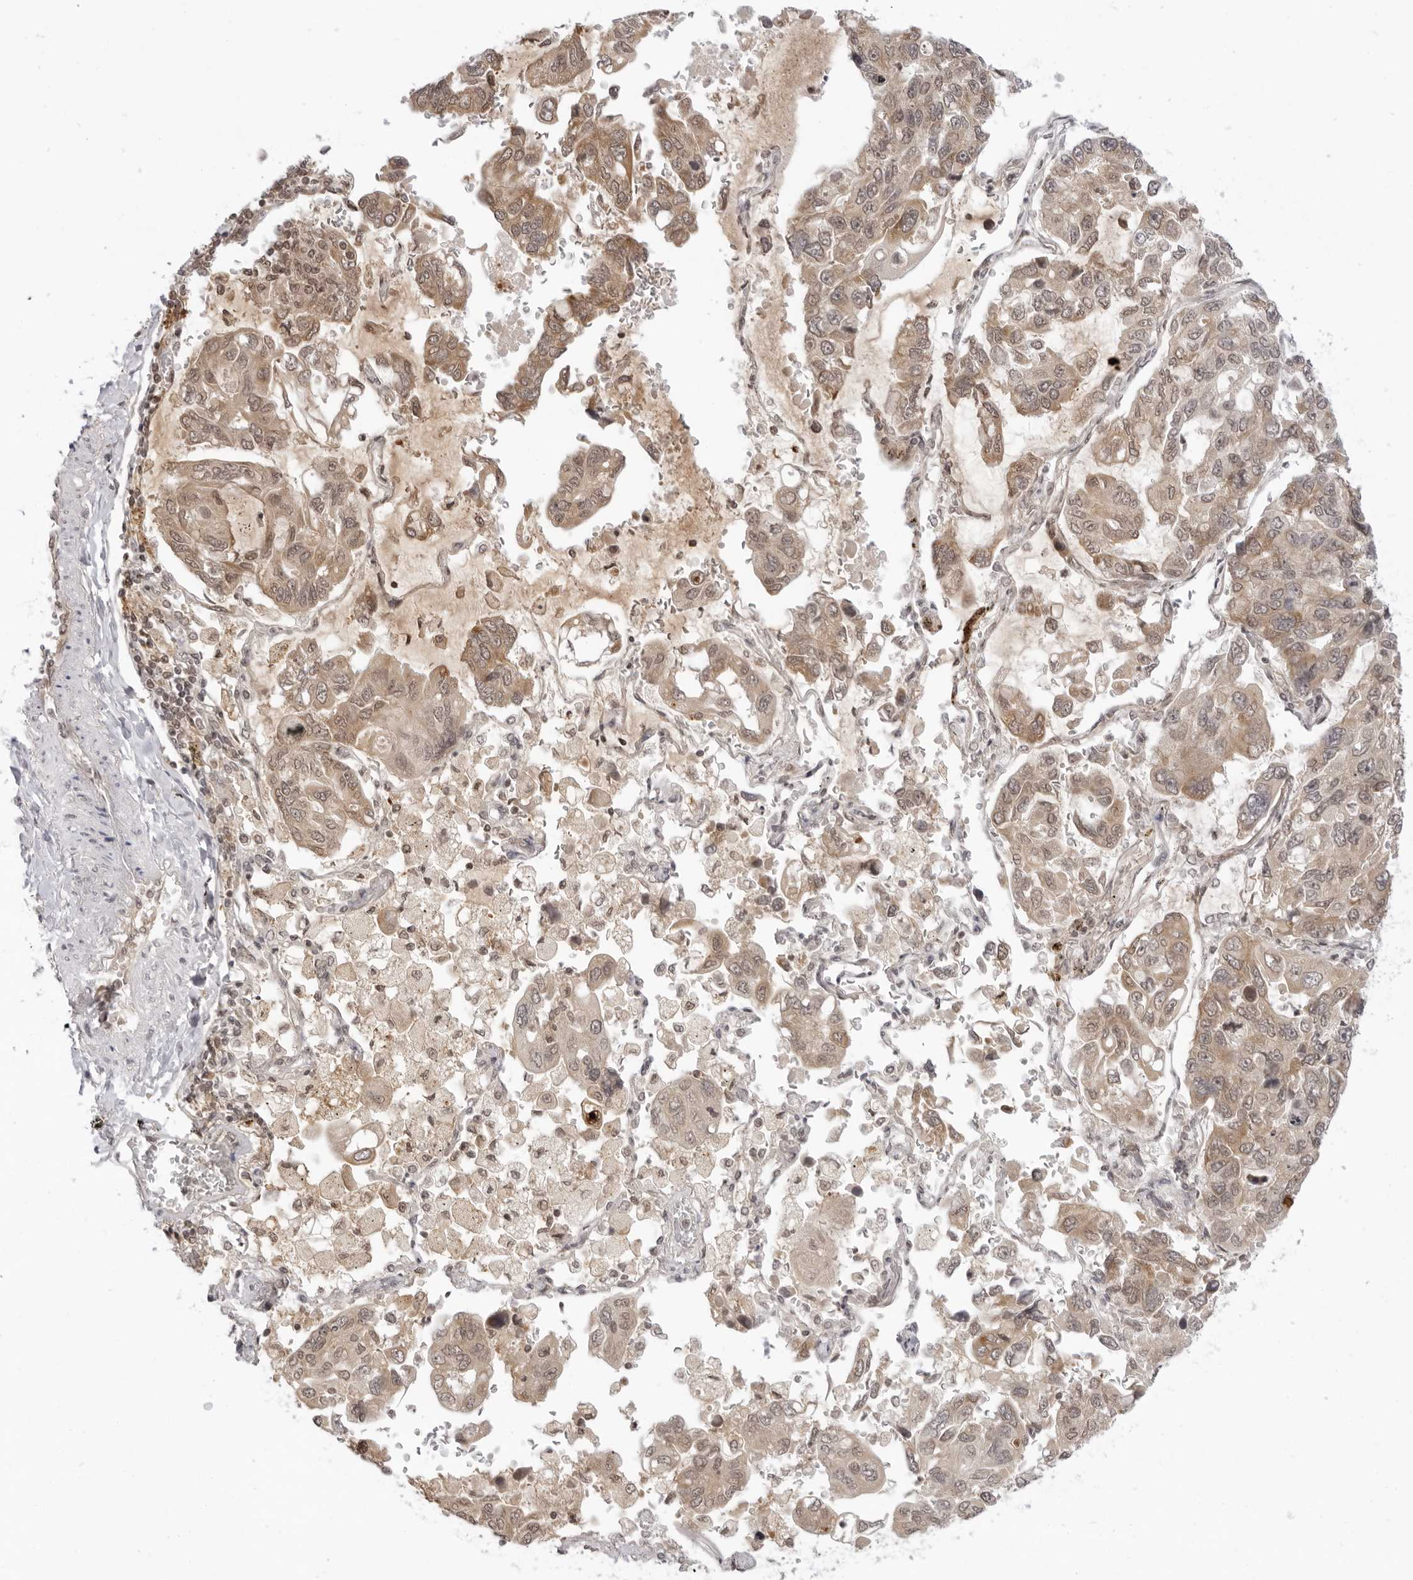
{"staining": {"intensity": "moderate", "quantity": ">75%", "location": "cytoplasmic/membranous"}, "tissue": "lung cancer", "cell_type": "Tumor cells", "image_type": "cancer", "snomed": [{"axis": "morphology", "description": "Adenocarcinoma, NOS"}, {"axis": "topography", "description": "Lung"}], "caption": "A high-resolution histopathology image shows immunohistochemistry (IHC) staining of adenocarcinoma (lung), which reveals moderate cytoplasmic/membranous staining in approximately >75% of tumor cells. The staining was performed using DAB (3,3'-diaminobenzidine), with brown indicating positive protein expression. Nuclei are stained blue with hematoxylin.", "gene": "PRRC2C", "patient": {"sex": "male", "age": 64}}